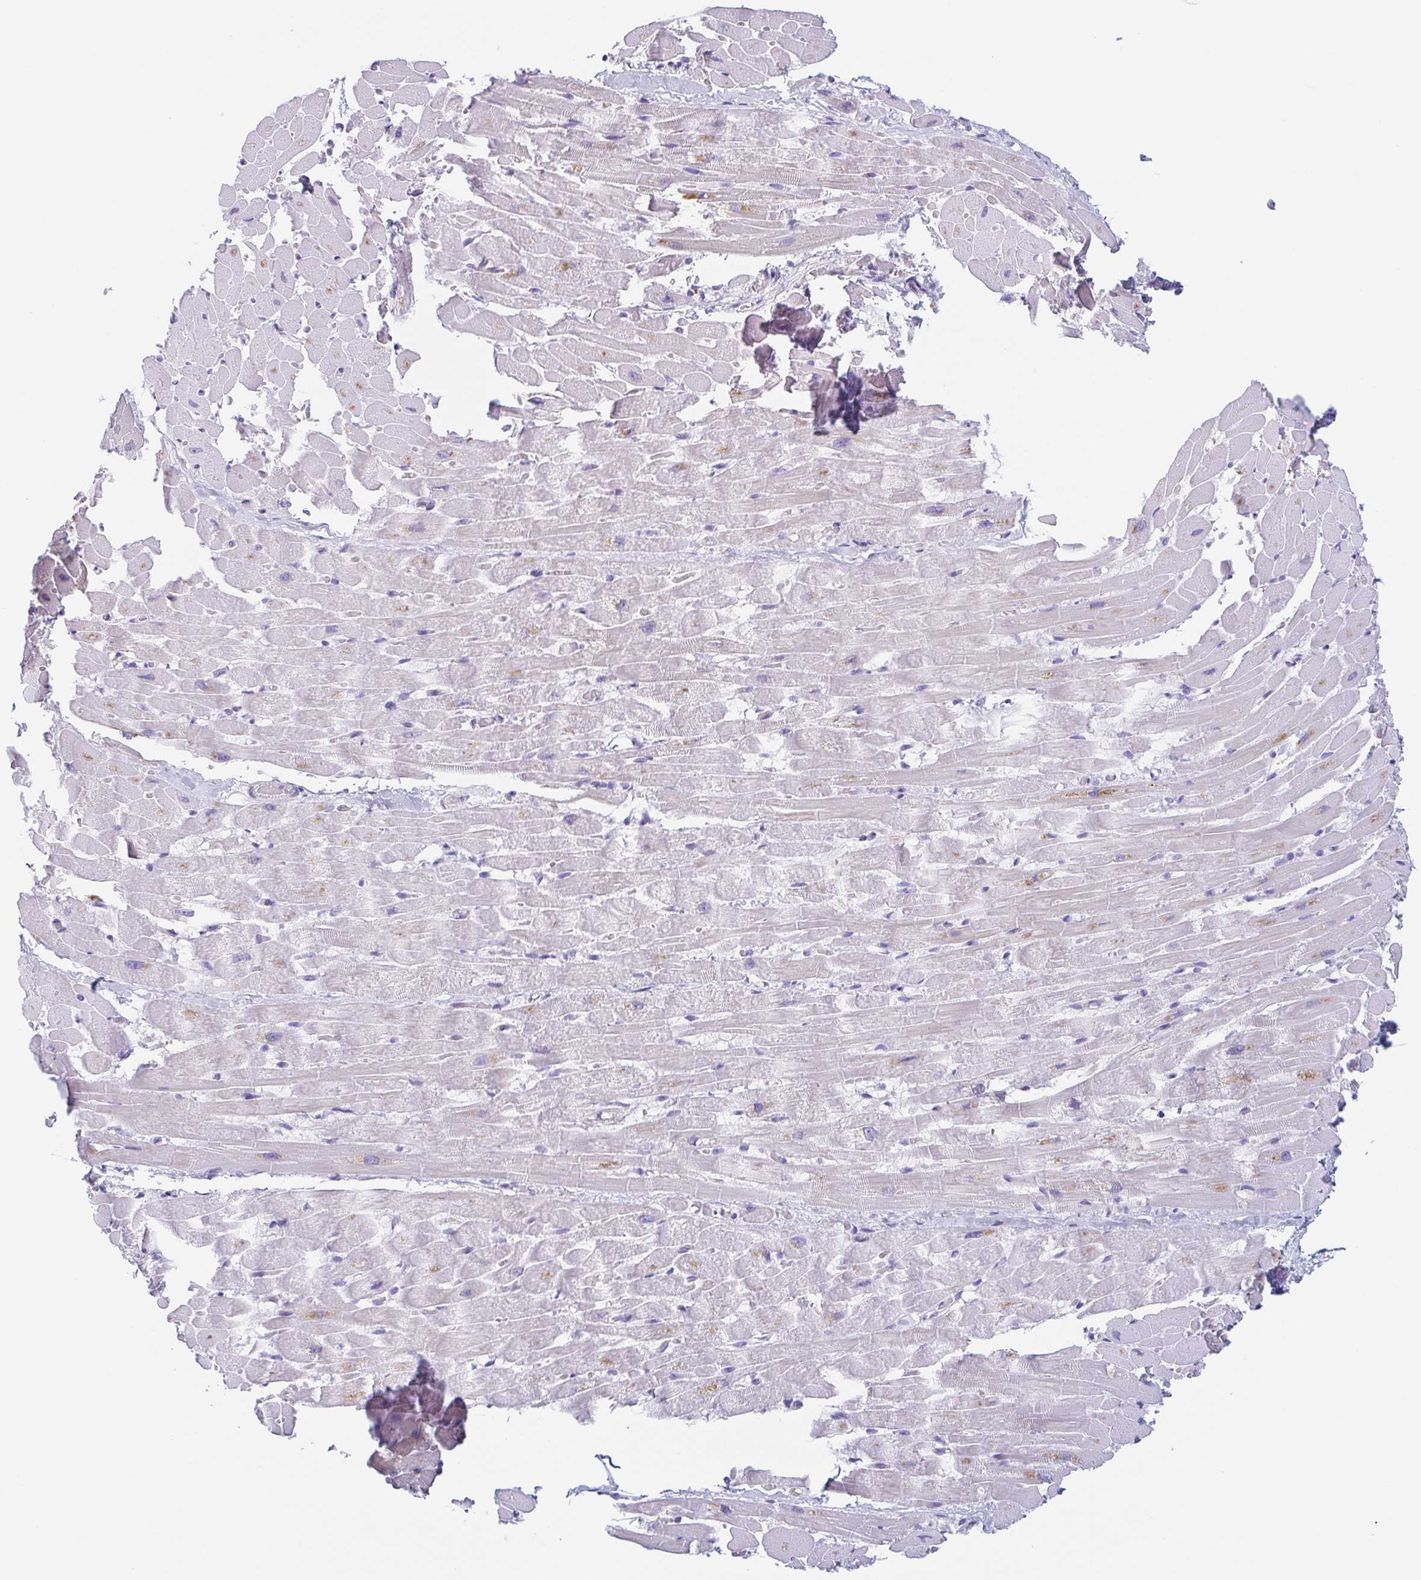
{"staining": {"intensity": "moderate", "quantity": "<25%", "location": "cytoplasmic/membranous"}, "tissue": "heart muscle", "cell_type": "Cardiomyocytes", "image_type": "normal", "snomed": [{"axis": "morphology", "description": "Normal tissue, NOS"}, {"axis": "topography", "description": "Heart"}], "caption": "Unremarkable heart muscle displays moderate cytoplasmic/membranous positivity in approximately <25% of cardiomyocytes, visualized by immunohistochemistry.", "gene": "TAGLN3", "patient": {"sex": "male", "age": 37}}